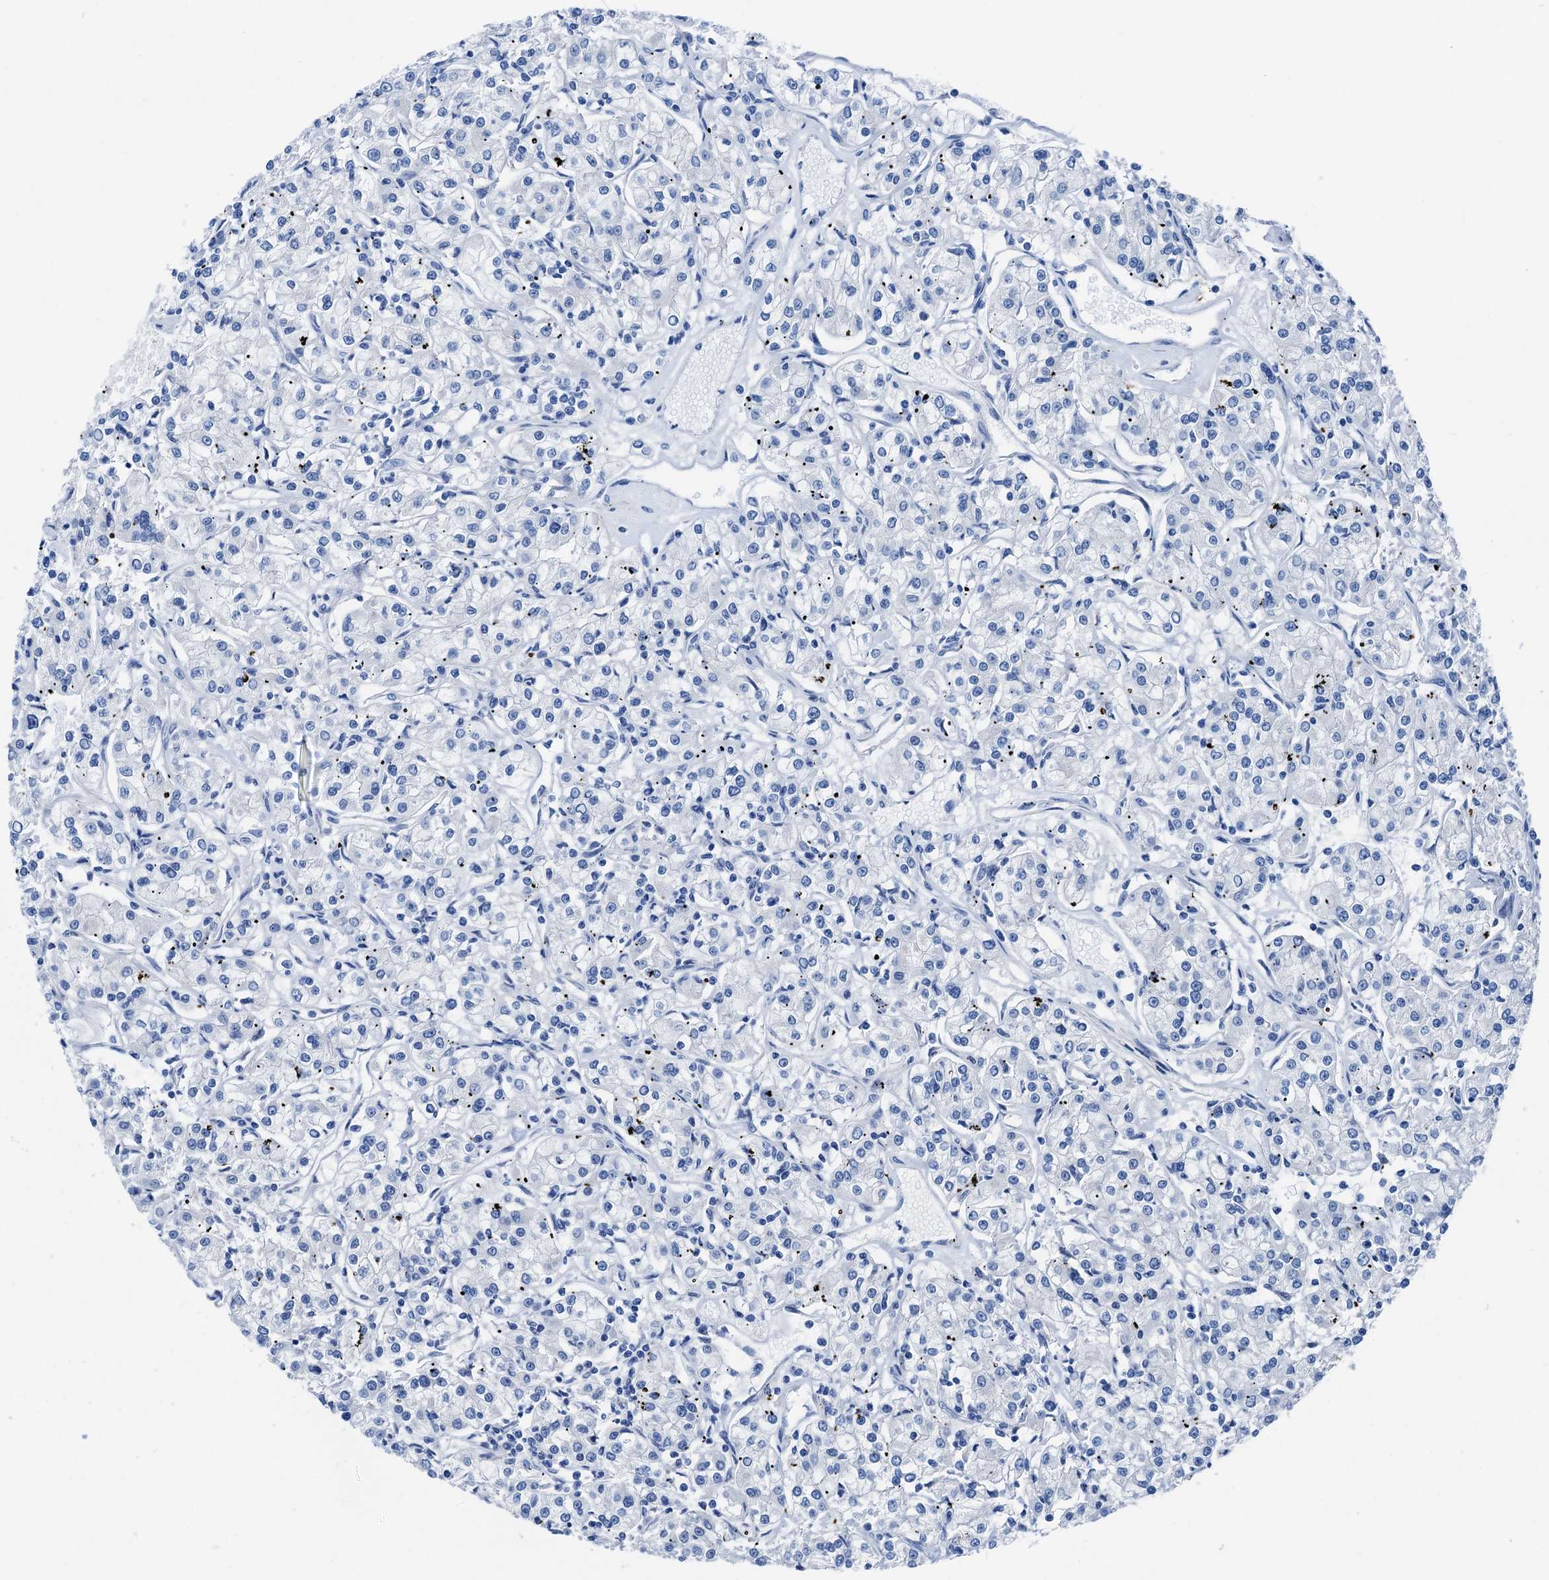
{"staining": {"intensity": "negative", "quantity": "none", "location": "none"}, "tissue": "renal cancer", "cell_type": "Tumor cells", "image_type": "cancer", "snomed": [{"axis": "morphology", "description": "Adenocarcinoma, NOS"}, {"axis": "topography", "description": "Kidney"}], "caption": "Renal adenocarcinoma was stained to show a protein in brown. There is no significant expression in tumor cells. (DAB (3,3'-diaminobenzidine) IHC visualized using brightfield microscopy, high magnification).", "gene": "C1QTNF4", "patient": {"sex": "female", "age": 59}}